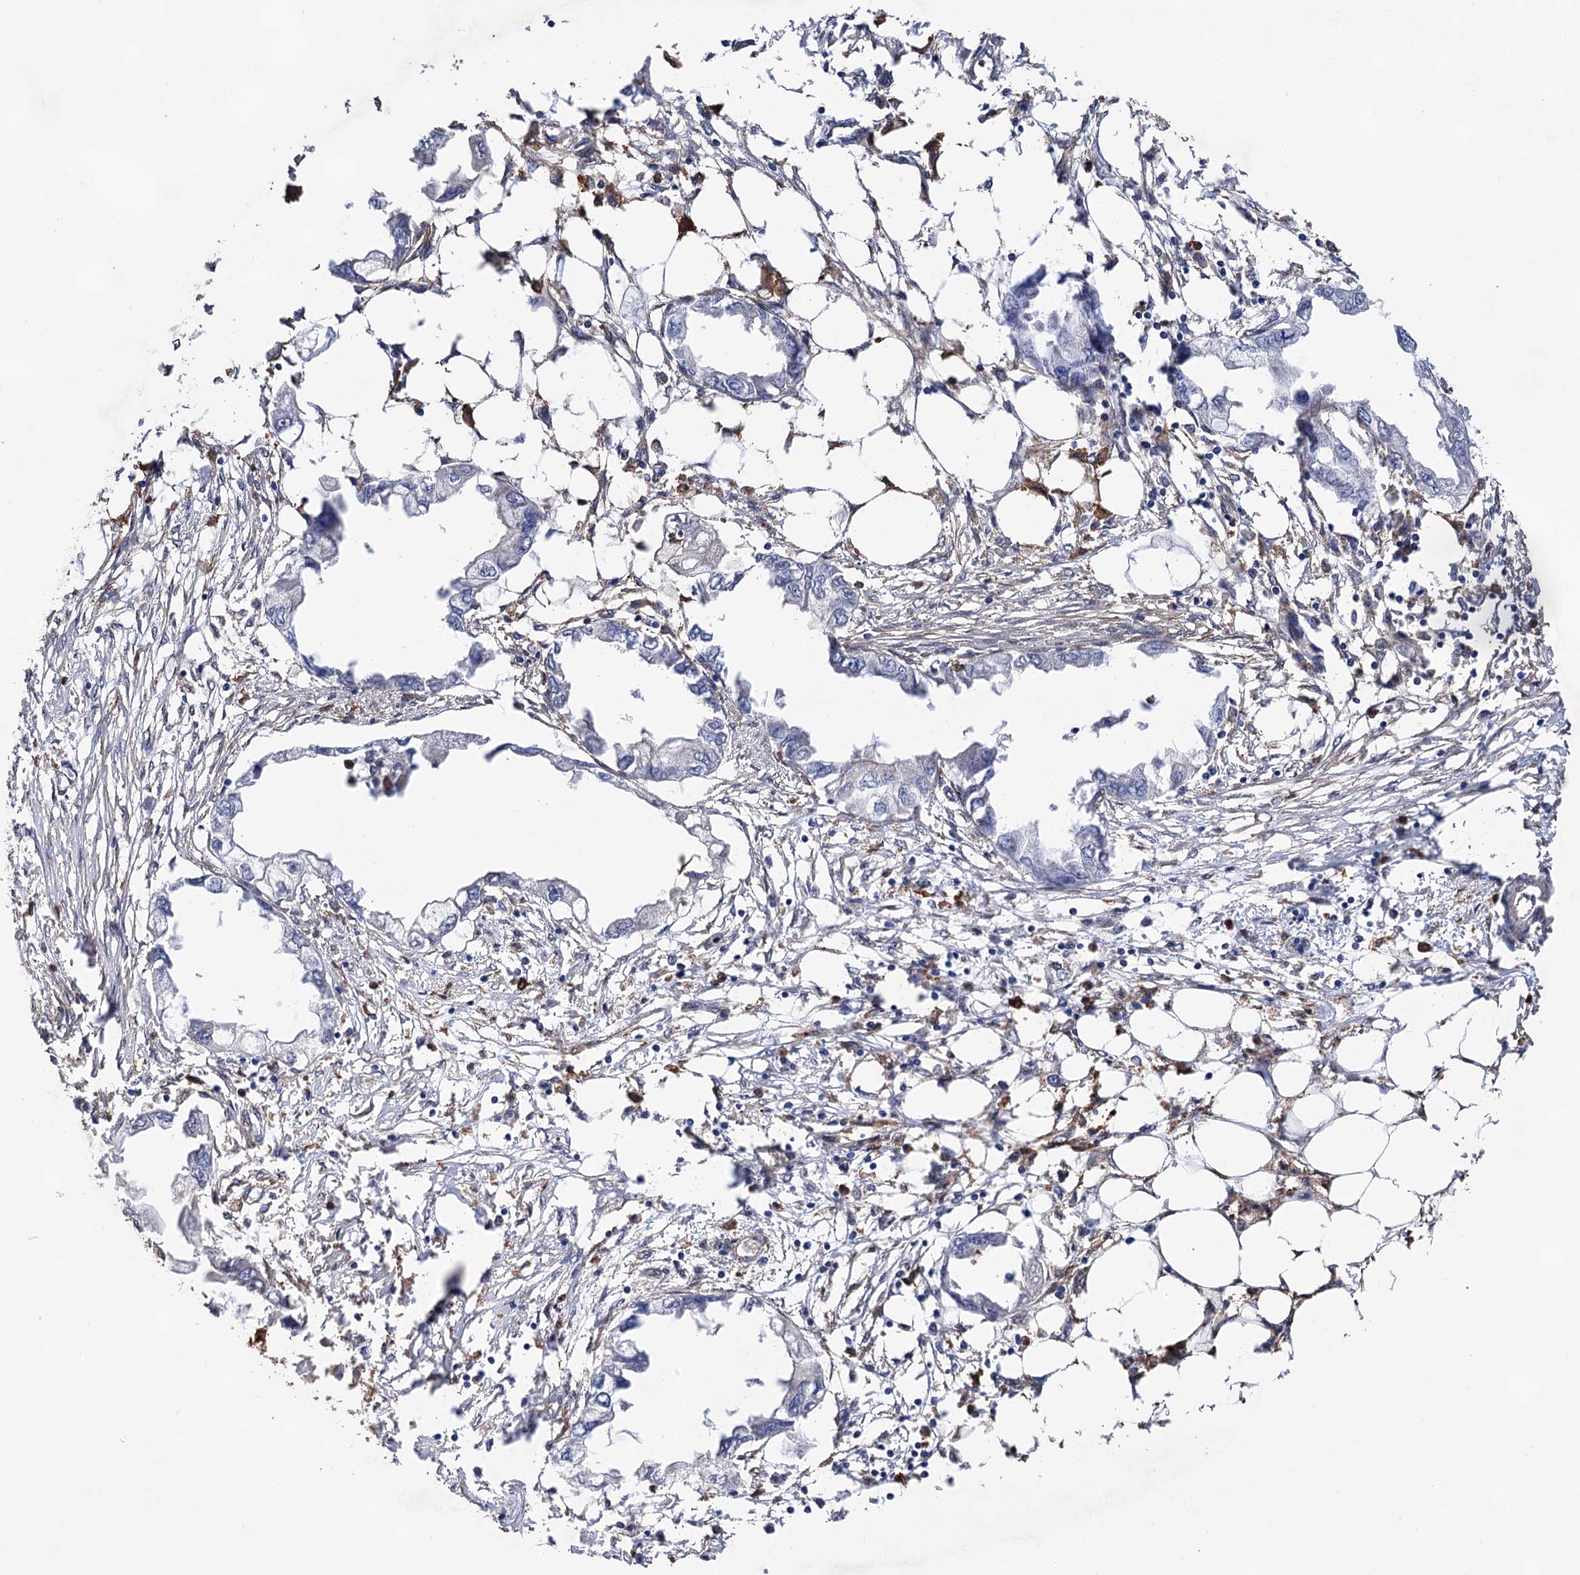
{"staining": {"intensity": "negative", "quantity": "none", "location": "none"}, "tissue": "endometrial cancer", "cell_type": "Tumor cells", "image_type": "cancer", "snomed": [{"axis": "morphology", "description": "Adenocarcinoma, NOS"}, {"axis": "morphology", "description": "Adenocarcinoma, metastatic, NOS"}, {"axis": "topography", "description": "Adipose tissue"}, {"axis": "topography", "description": "Endometrium"}], "caption": "High magnification brightfield microscopy of endometrial cancer (metastatic adenocarcinoma) stained with DAB (3,3'-diaminobenzidine) (brown) and counterstained with hematoxylin (blue): tumor cells show no significant staining.", "gene": "TMTC3", "patient": {"sex": "female", "age": 67}}